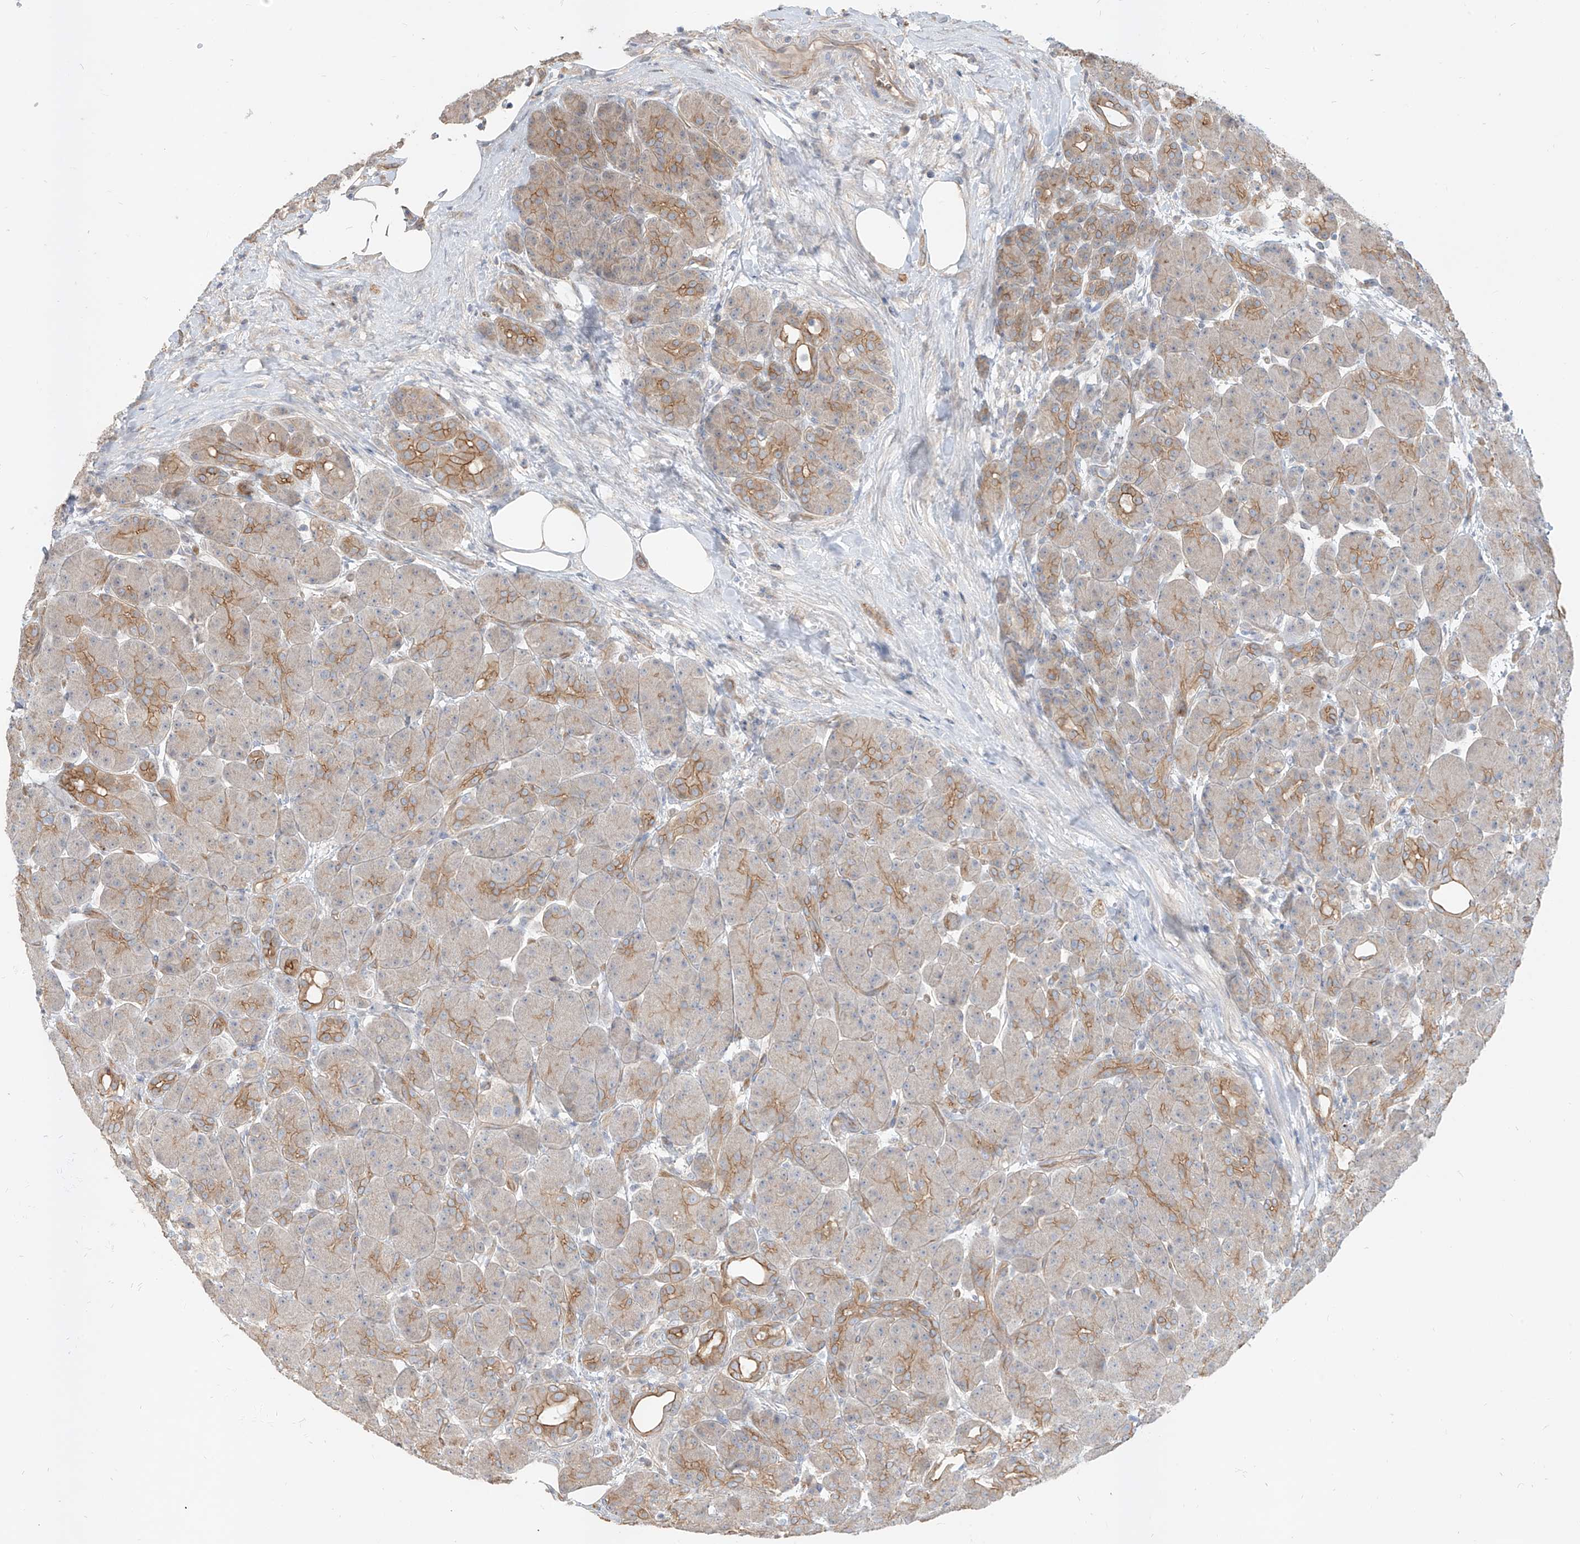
{"staining": {"intensity": "moderate", "quantity": "25%-75%", "location": "cytoplasmic/membranous"}, "tissue": "pancreas", "cell_type": "Exocrine glandular cells", "image_type": "normal", "snomed": [{"axis": "morphology", "description": "Normal tissue, NOS"}, {"axis": "topography", "description": "Pancreas"}], "caption": "Immunohistochemistry (IHC) (DAB) staining of normal pancreas reveals moderate cytoplasmic/membranous protein positivity in approximately 25%-75% of exocrine glandular cells. The staining was performed using DAB to visualize the protein expression in brown, while the nuclei were stained in blue with hematoxylin (Magnification: 20x).", "gene": "EPHX4", "patient": {"sex": "male", "age": 63}}